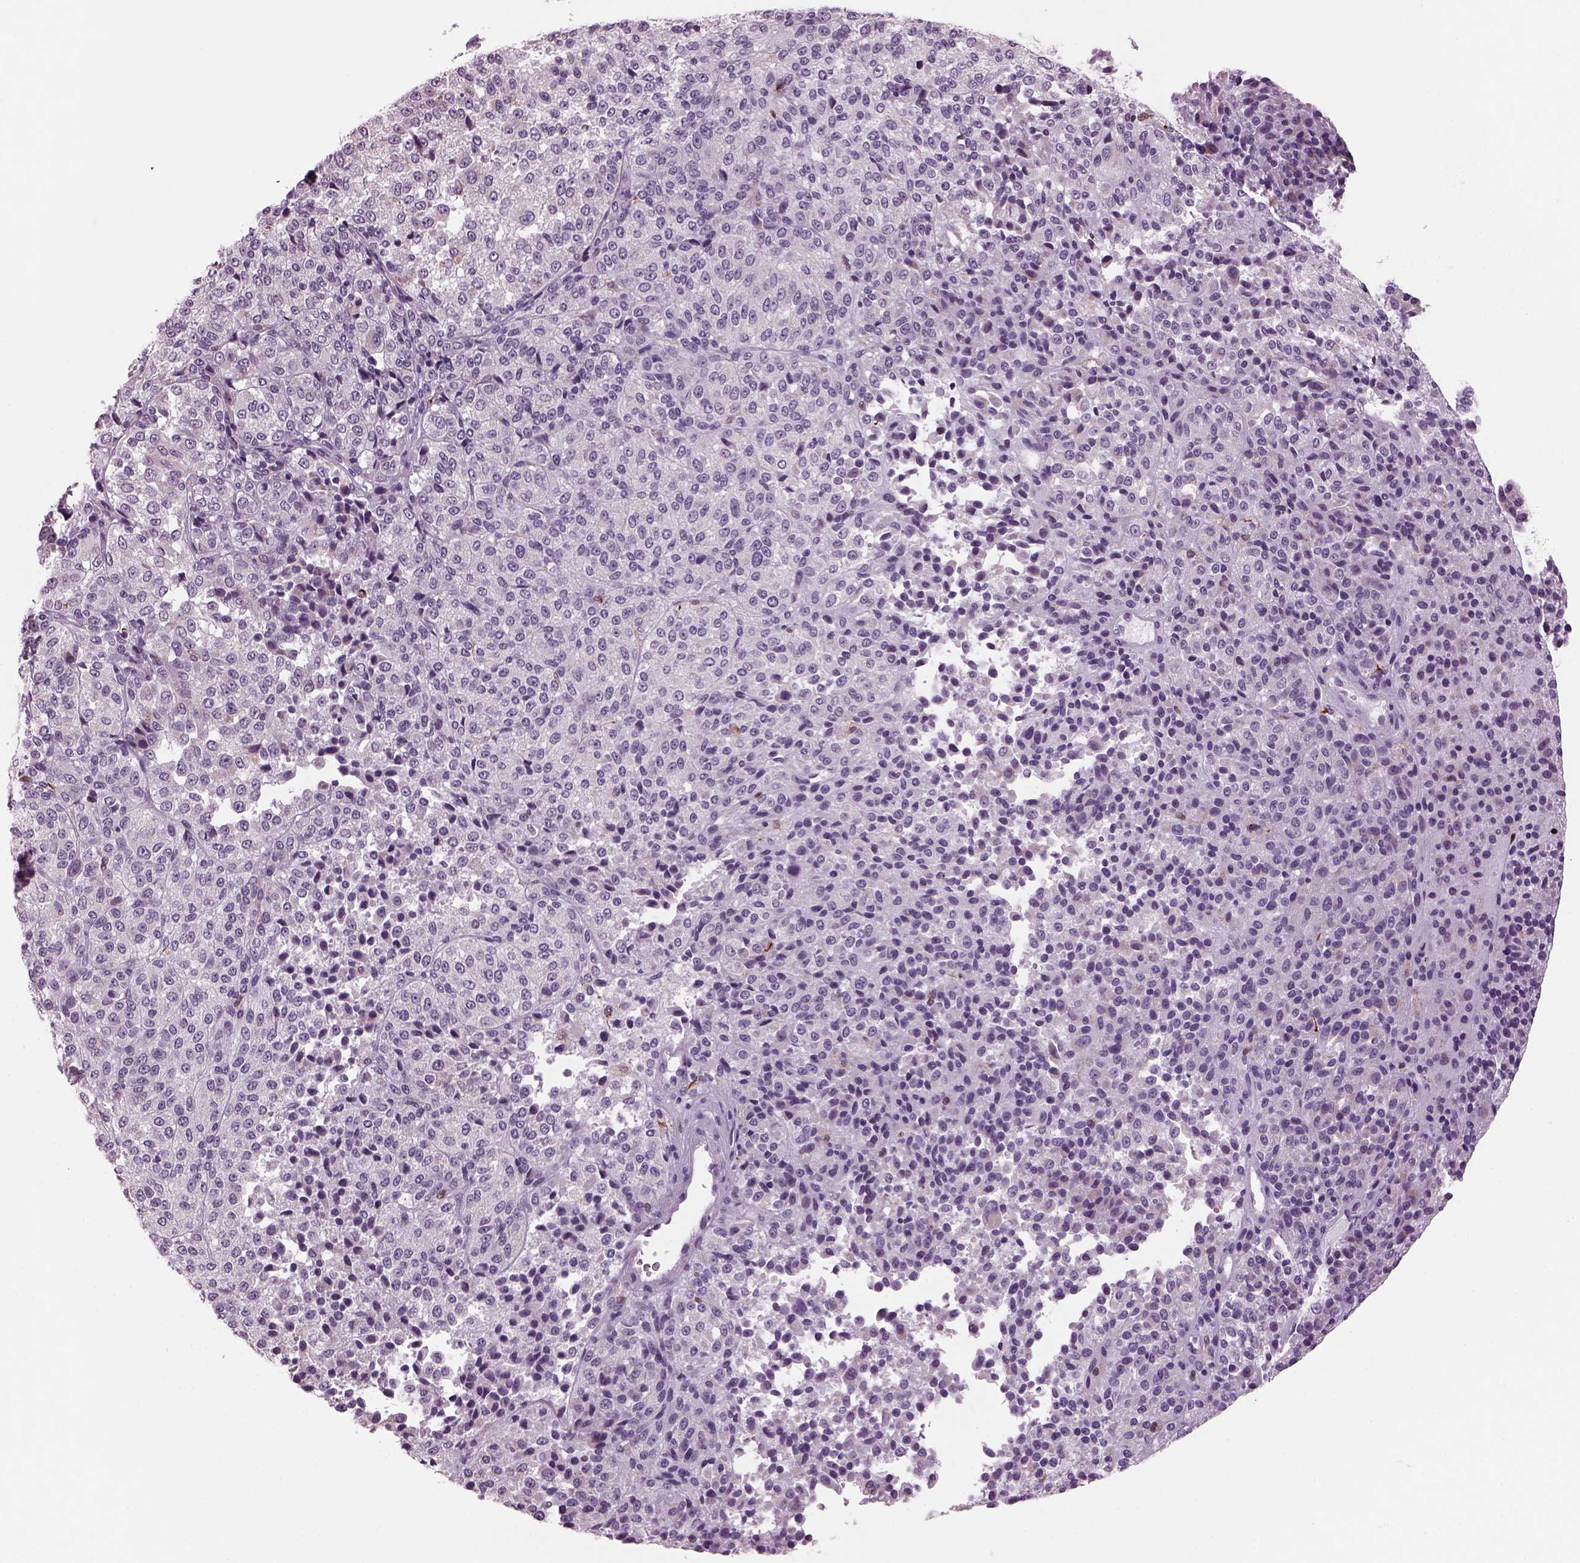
{"staining": {"intensity": "negative", "quantity": "none", "location": "none"}, "tissue": "melanoma", "cell_type": "Tumor cells", "image_type": "cancer", "snomed": [{"axis": "morphology", "description": "Malignant melanoma, Metastatic site"}, {"axis": "topography", "description": "Brain"}], "caption": "Photomicrograph shows no significant protein expression in tumor cells of malignant melanoma (metastatic site).", "gene": "PRR9", "patient": {"sex": "female", "age": 56}}